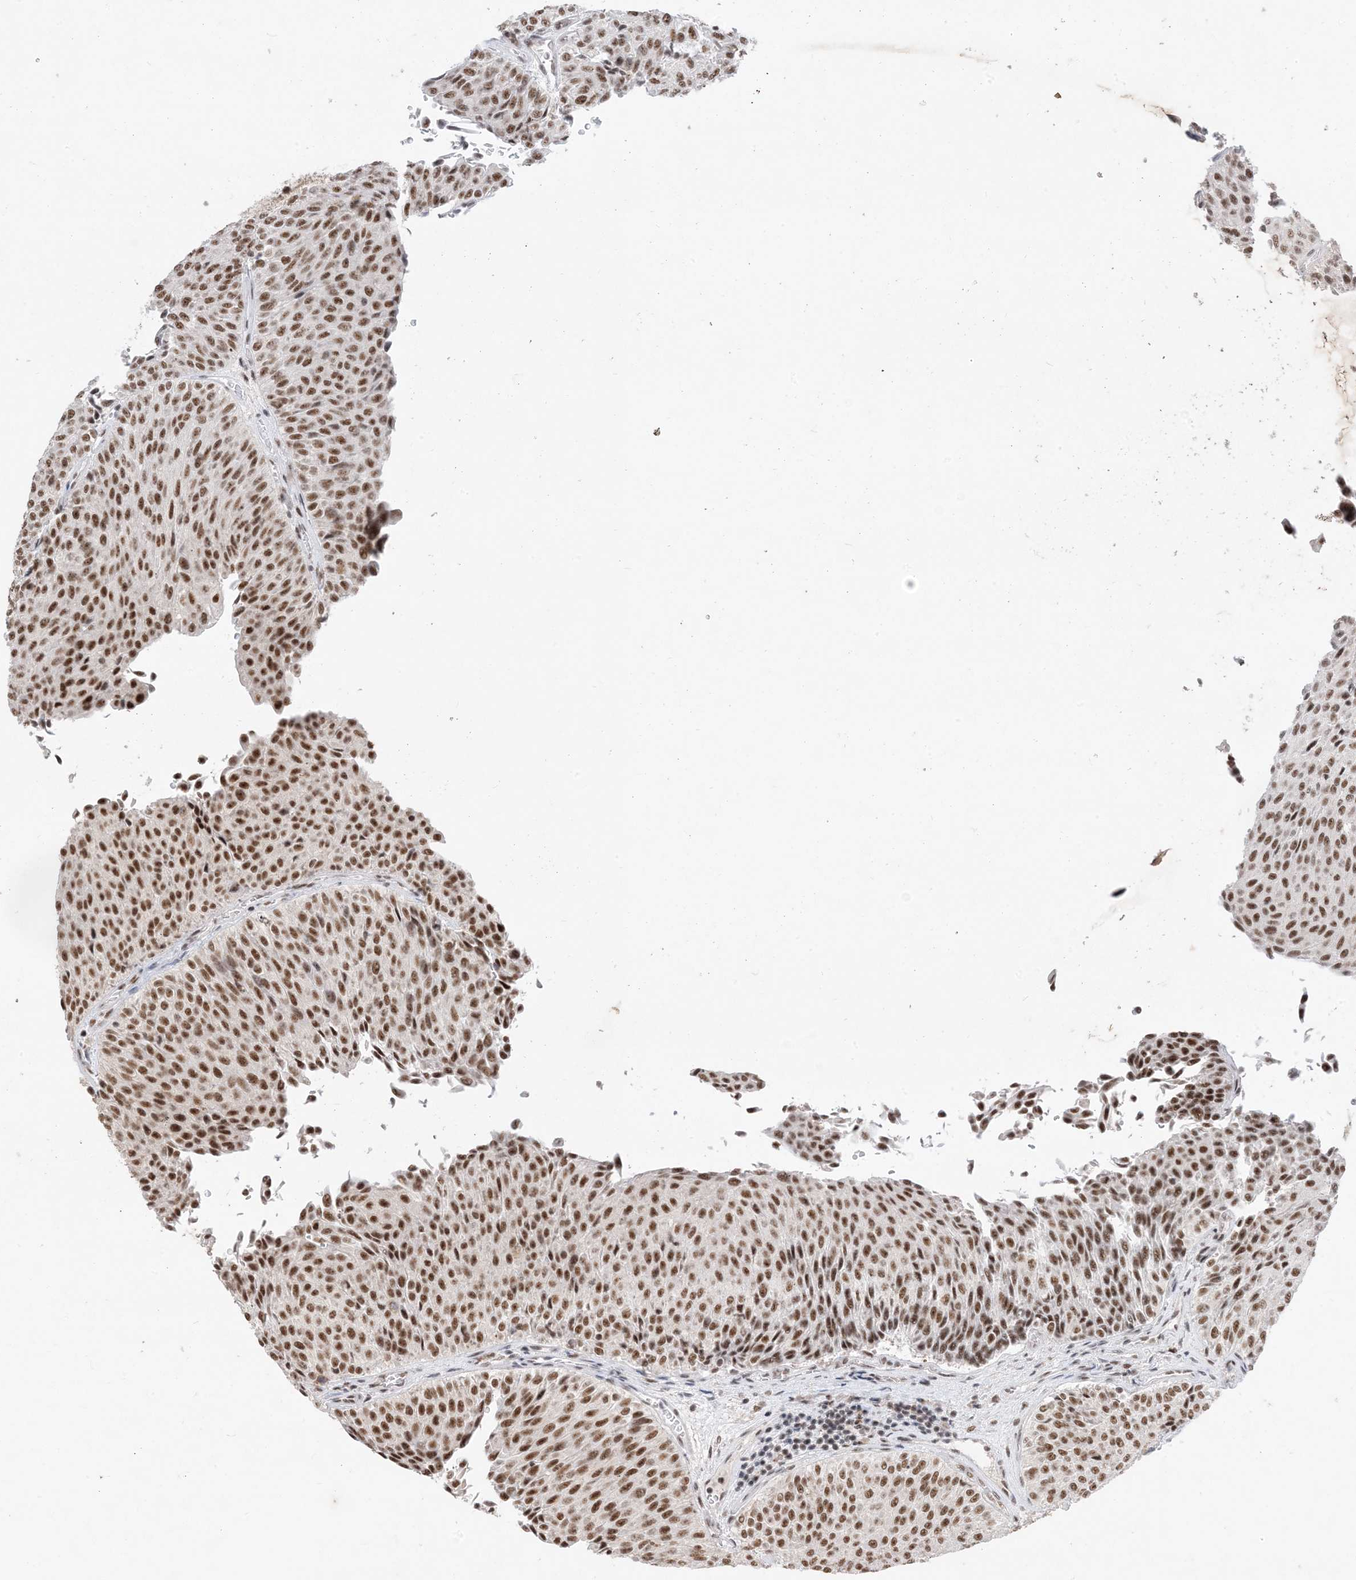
{"staining": {"intensity": "strong", "quantity": ">75%", "location": "nuclear"}, "tissue": "urothelial cancer", "cell_type": "Tumor cells", "image_type": "cancer", "snomed": [{"axis": "morphology", "description": "Urothelial carcinoma, Low grade"}, {"axis": "topography", "description": "Urinary bladder"}], "caption": "This micrograph reveals IHC staining of urothelial cancer, with high strong nuclear staining in approximately >75% of tumor cells.", "gene": "SF3A3", "patient": {"sex": "male", "age": 78}}